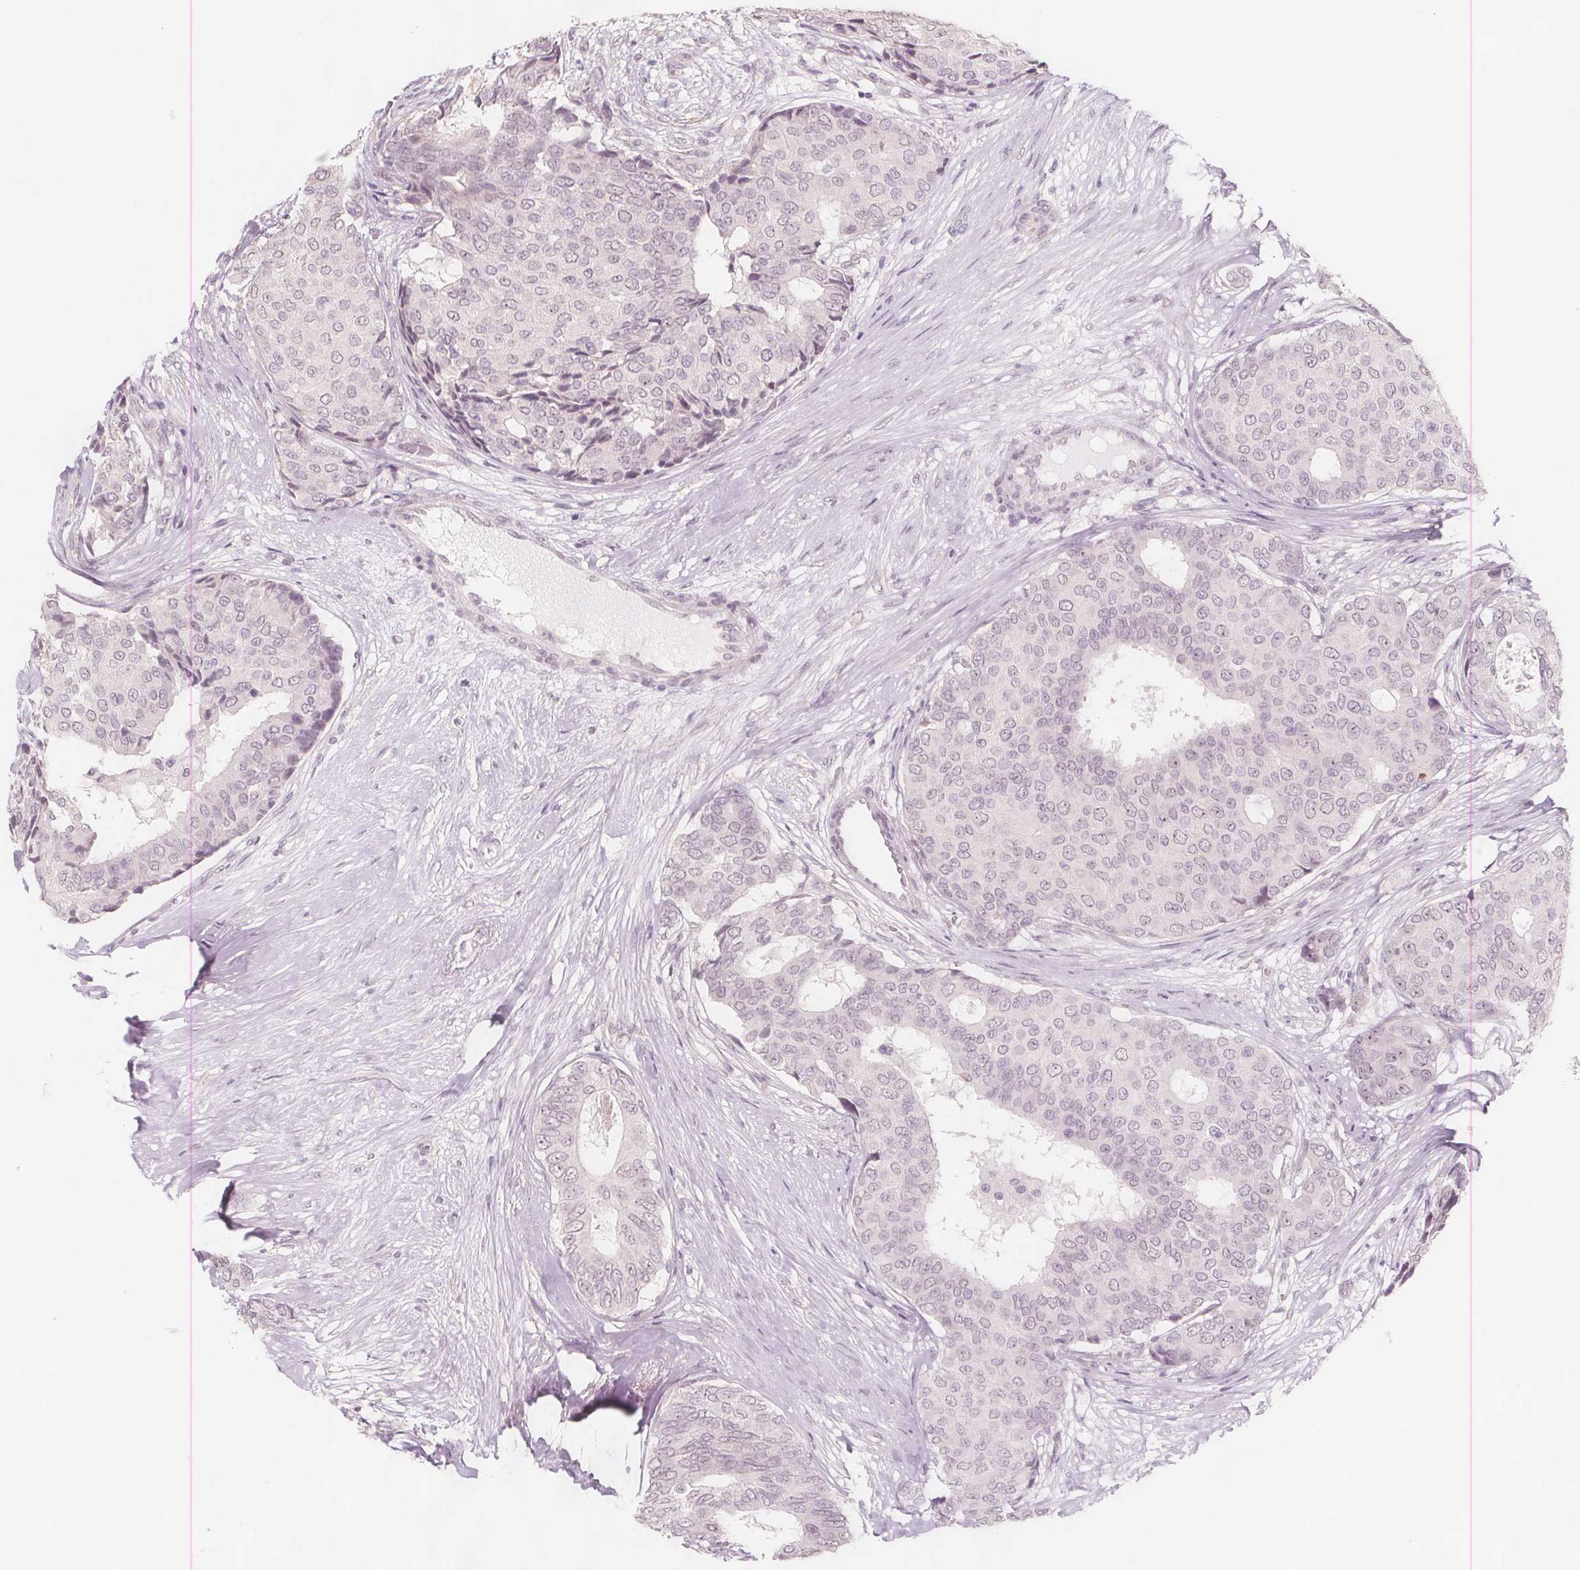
{"staining": {"intensity": "negative", "quantity": "none", "location": "none"}, "tissue": "breast cancer", "cell_type": "Tumor cells", "image_type": "cancer", "snomed": [{"axis": "morphology", "description": "Duct carcinoma"}, {"axis": "topography", "description": "Breast"}], "caption": "IHC photomicrograph of human breast infiltrating ductal carcinoma stained for a protein (brown), which shows no staining in tumor cells.", "gene": "C1orf167", "patient": {"sex": "female", "age": 75}}